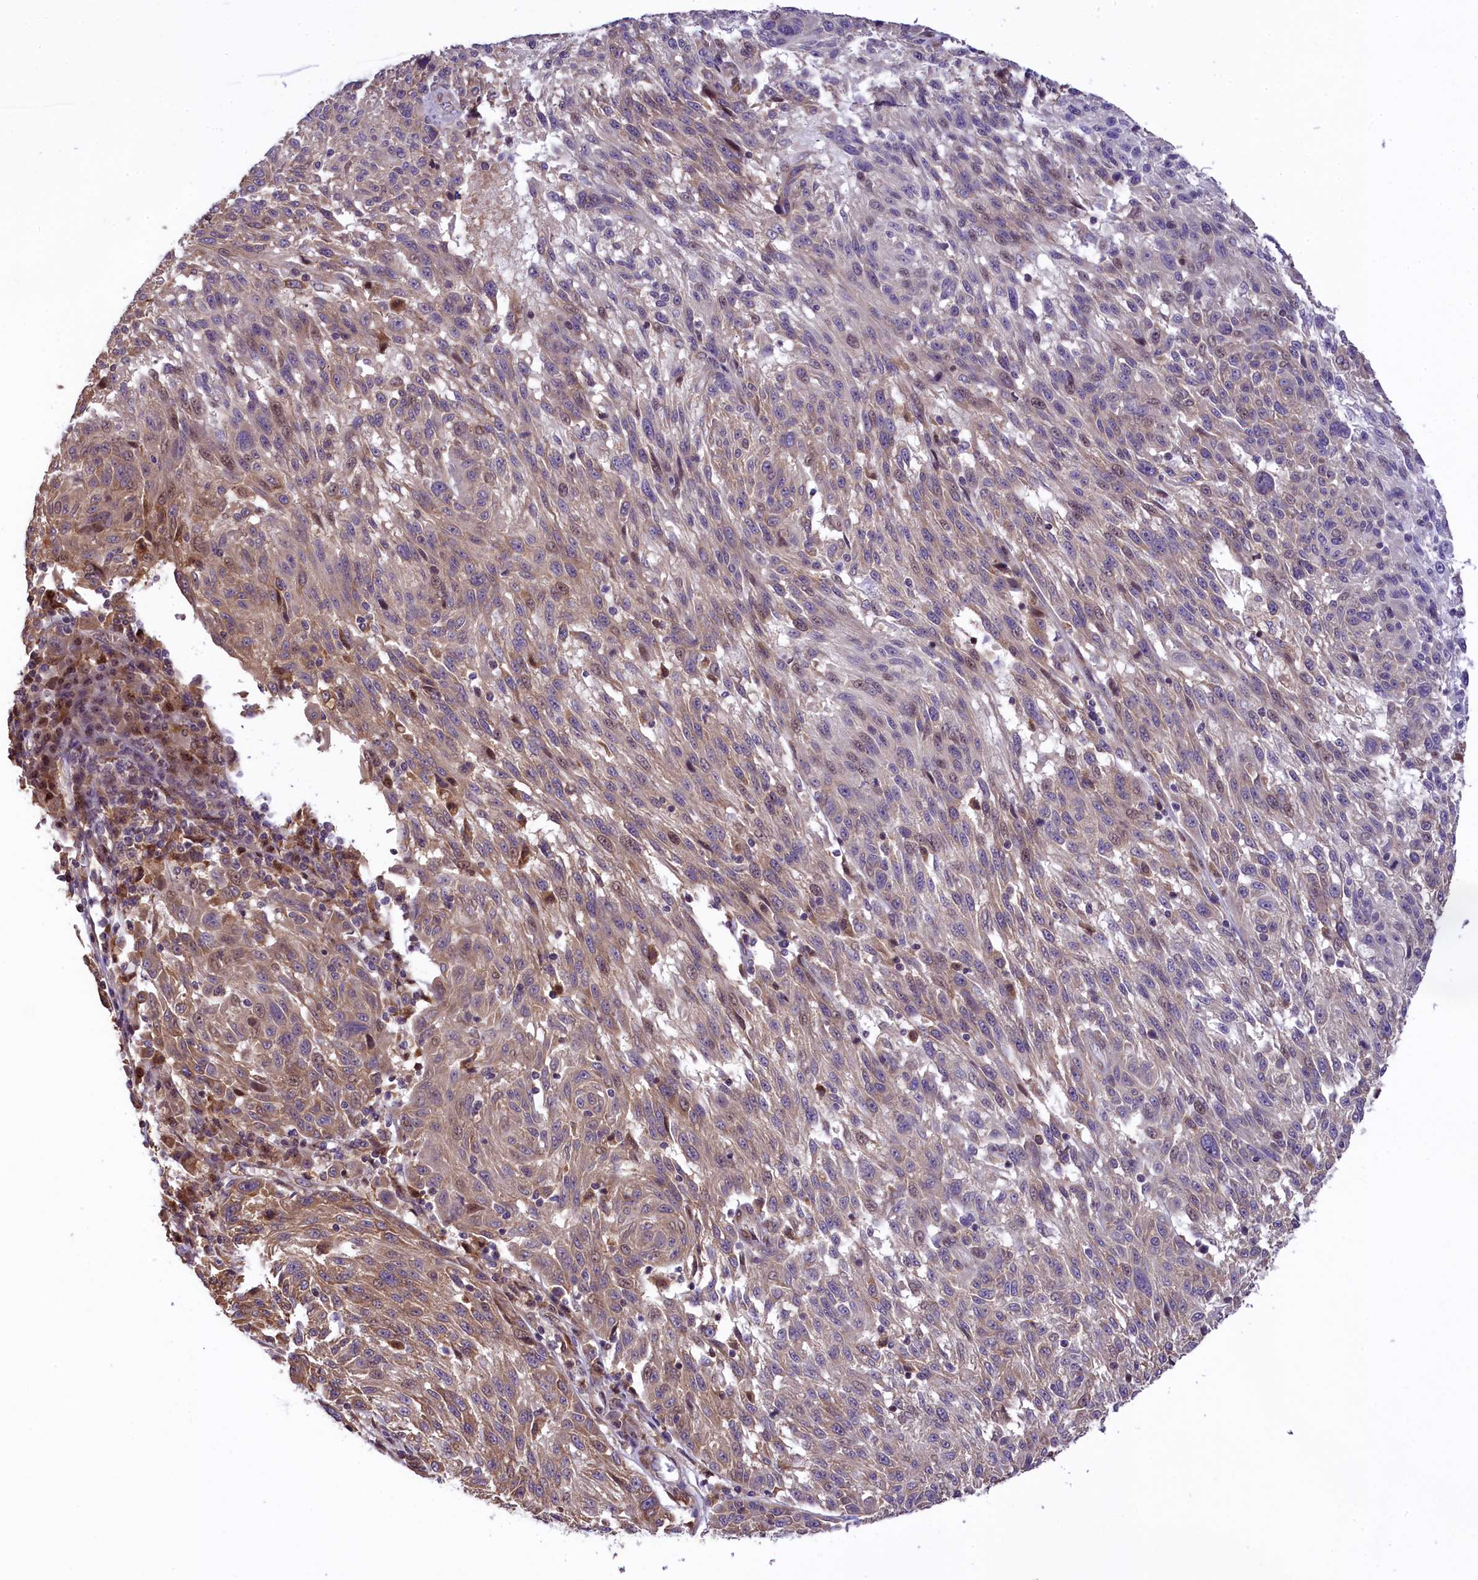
{"staining": {"intensity": "weak", "quantity": "<25%", "location": "cytoplasmic/membranous,nuclear"}, "tissue": "melanoma", "cell_type": "Tumor cells", "image_type": "cancer", "snomed": [{"axis": "morphology", "description": "Malignant melanoma, NOS"}, {"axis": "topography", "description": "Skin"}], "caption": "A micrograph of human melanoma is negative for staining in tumor cells.", "gene": "RBBP8", "patient": {"sex": "male", "age": 53}}